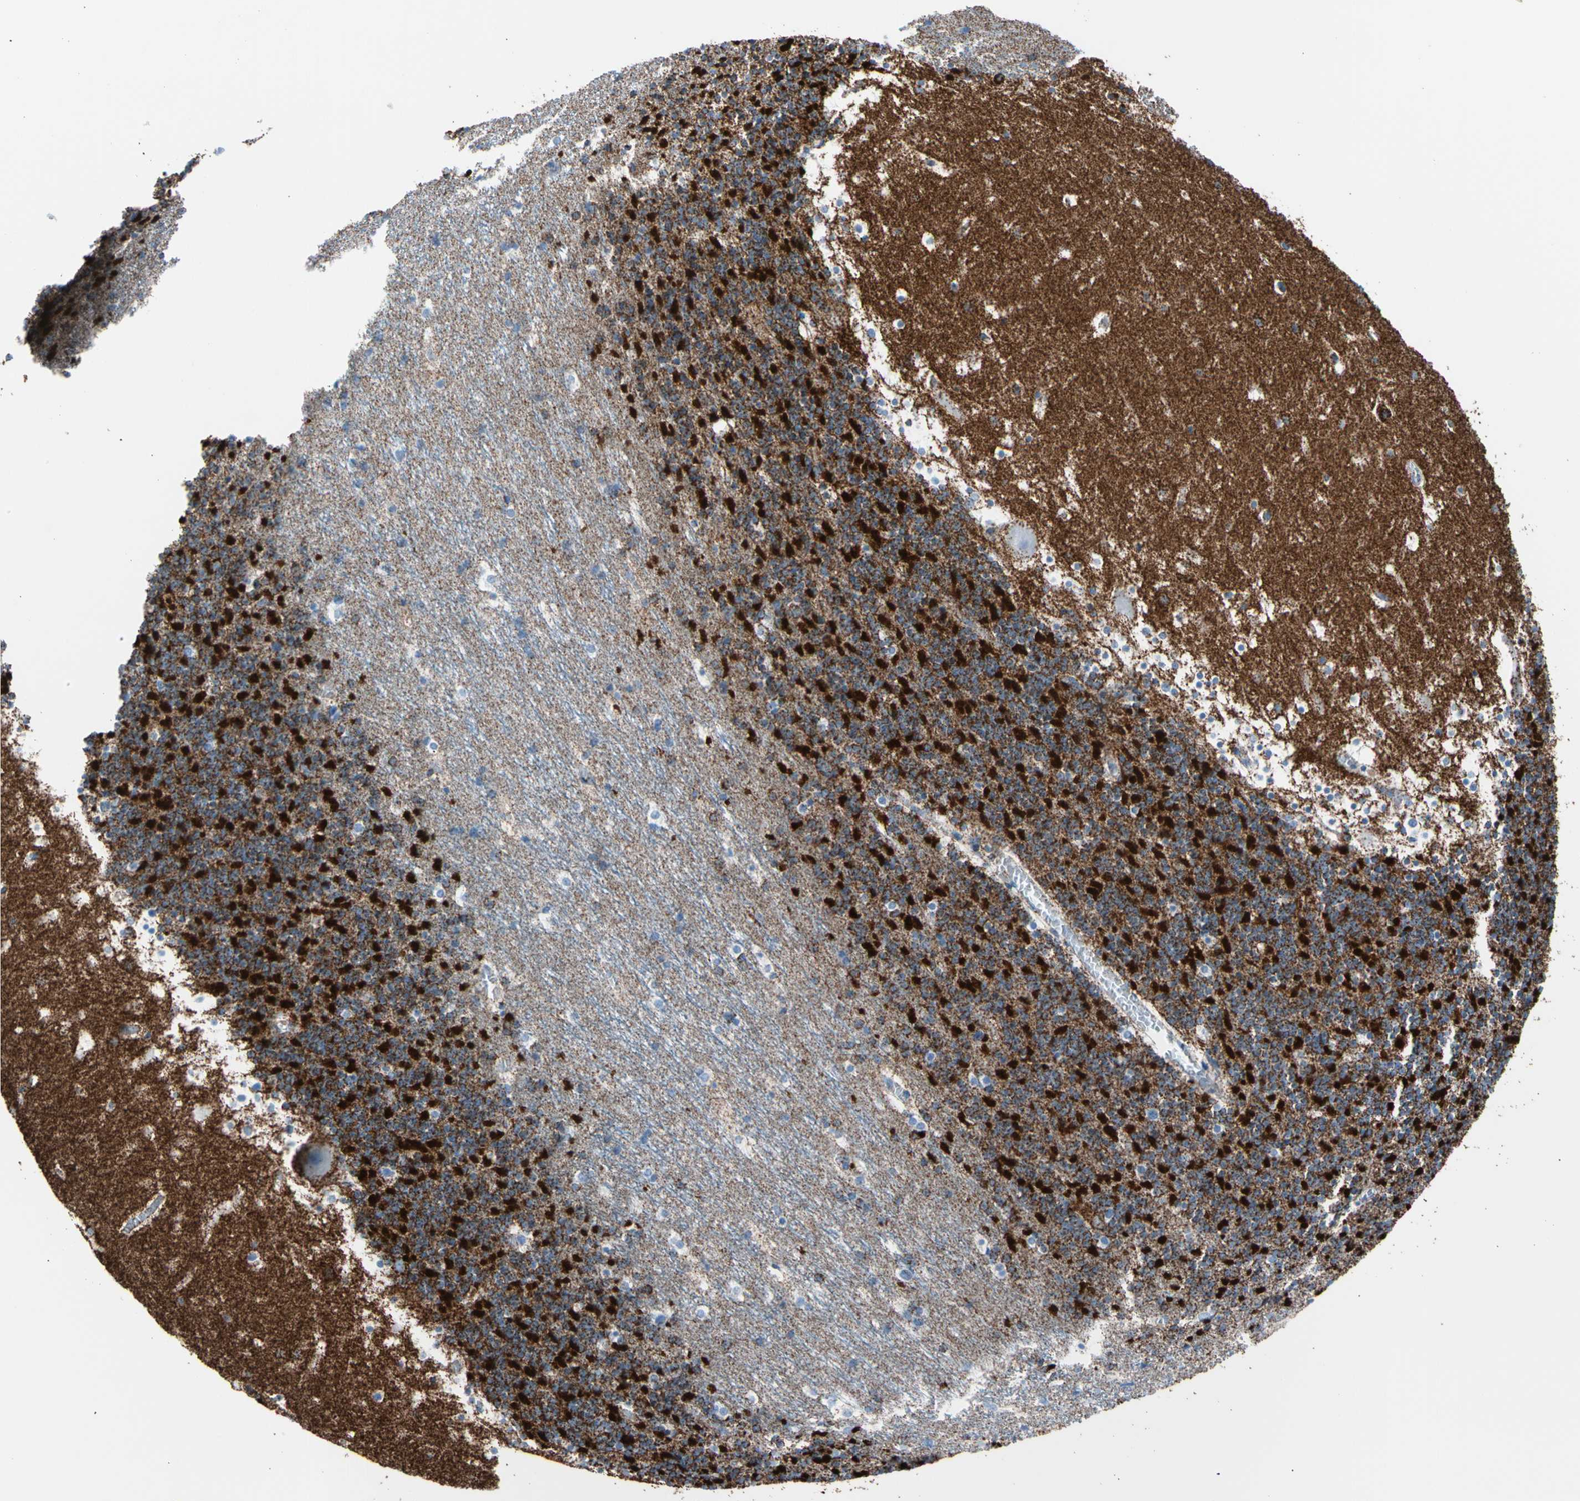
{"staining": {"intensity": "strong", "quantity": "25%-75%", "location": "cytoplasmic/membranous"}, "tissue": "cerebellum", "cell_type": "Cells in granular layer", "image_type": "normal", "snomed": [{"axis": "morphology", "description": "Normal tissue, NOS"}, {"axis": "topography", "description": "Cerebellum"}], "caption": "Immunohistochemistry micrograph of benign cerebellum stained for a protein (brown), which displays high levels of strong cytoplasmic/membranous staining in about 25%-75% of cells in granular layer.", "gene": "HK1", "patient": {"sex": "male", "age": 45}}